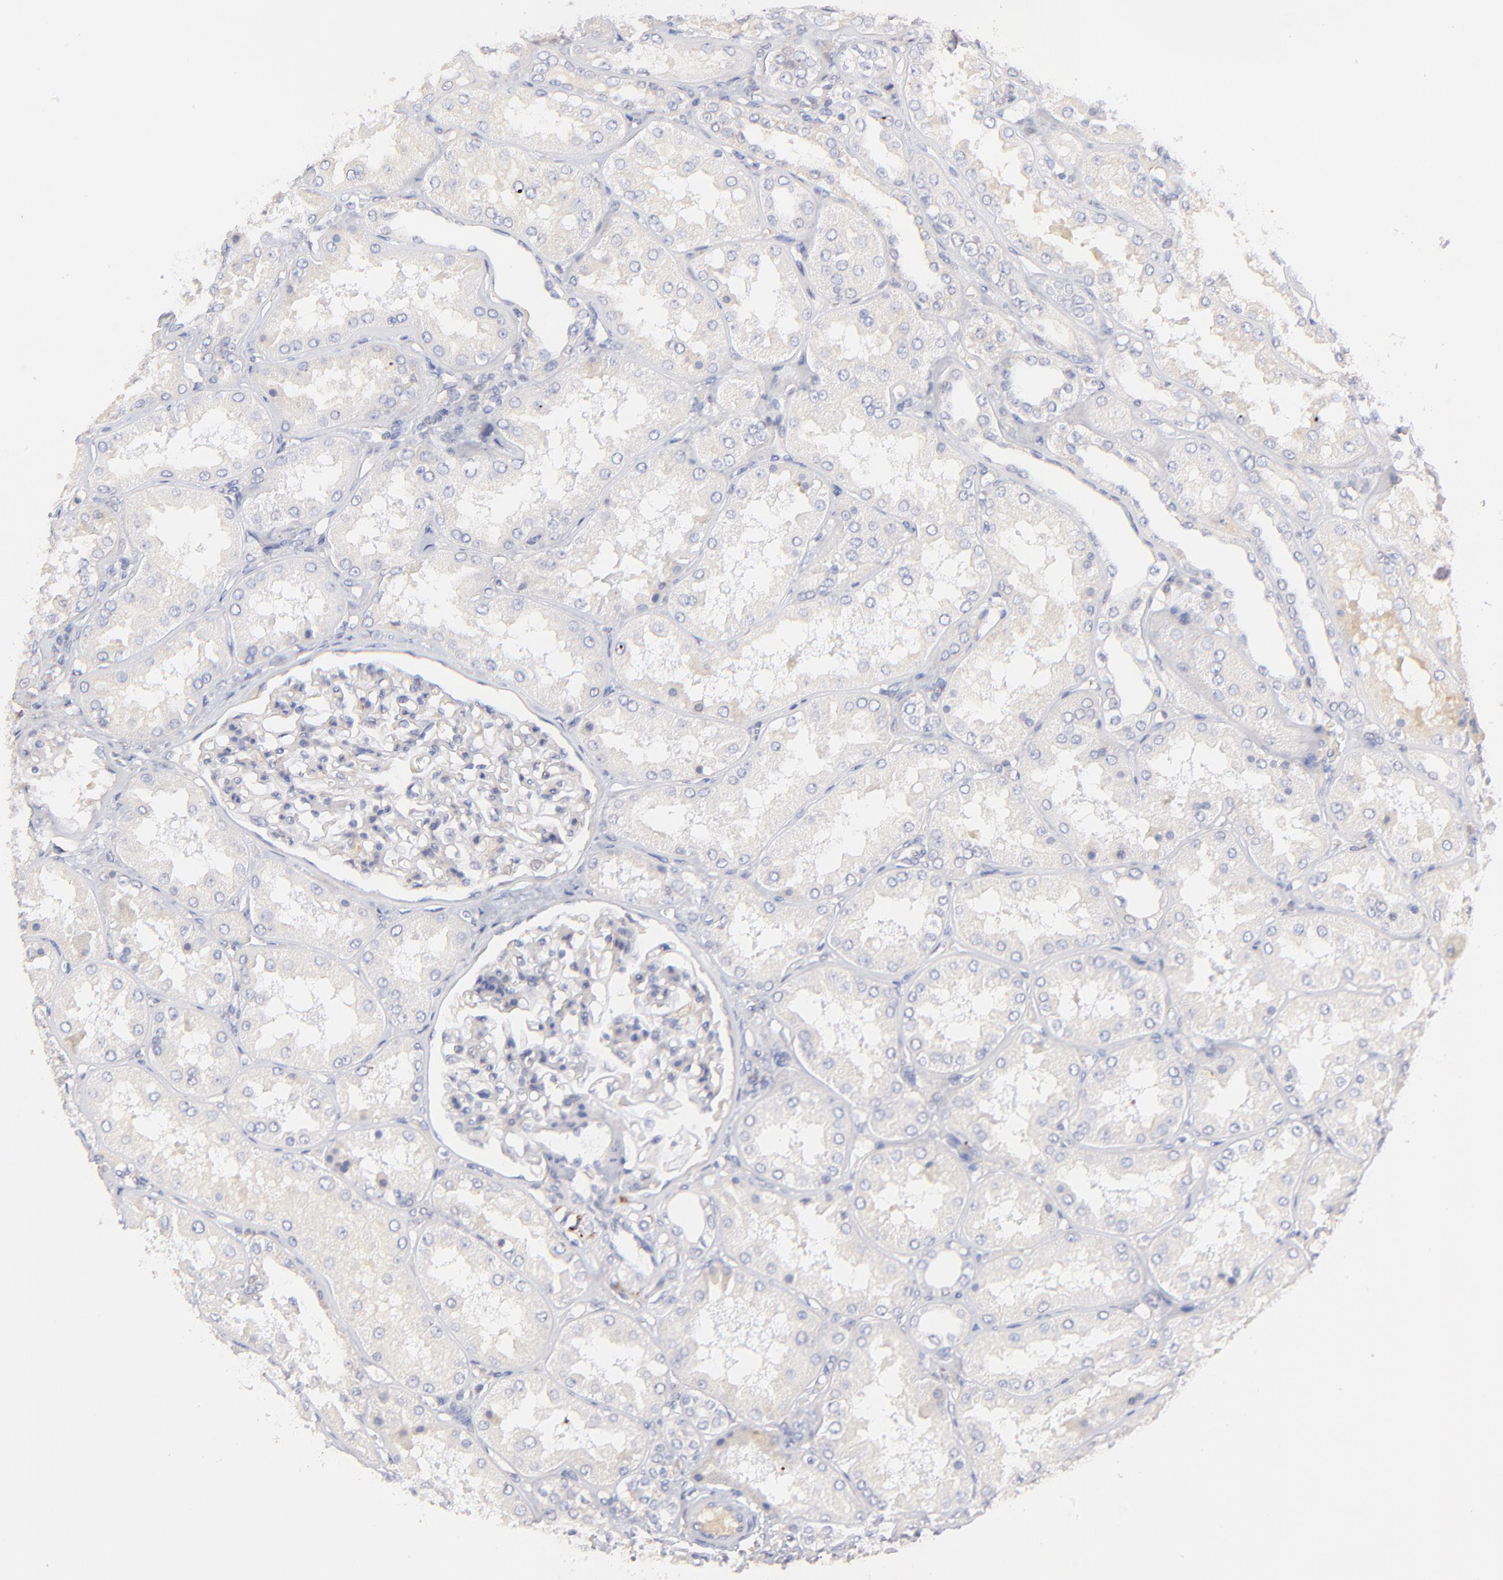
{"staining": {"intensity": "negative", "quantity": "none", "location": "none"}, "tissue": "kidney", "cell_type": "Cells in glomeruli", "image_type": "normal", "snomed": [{"axis": "morphology", "description": "Normal tissue, NOS"}, {"axis": "topography", "description": "Kidney"}], "caption": "High magnification brightfield microscopy of normal kidney stained with DAB (3,3'-diaminobenzidine) (brown) and counterstained with hematoxylin (blue): cells in glomeruli show no significant positivity. (Immunohistochemistry (ihc), brightfield microscopy, high magnification).", "gene": "LHFPL1", "patient": {"sex": "female", "age": 56}}